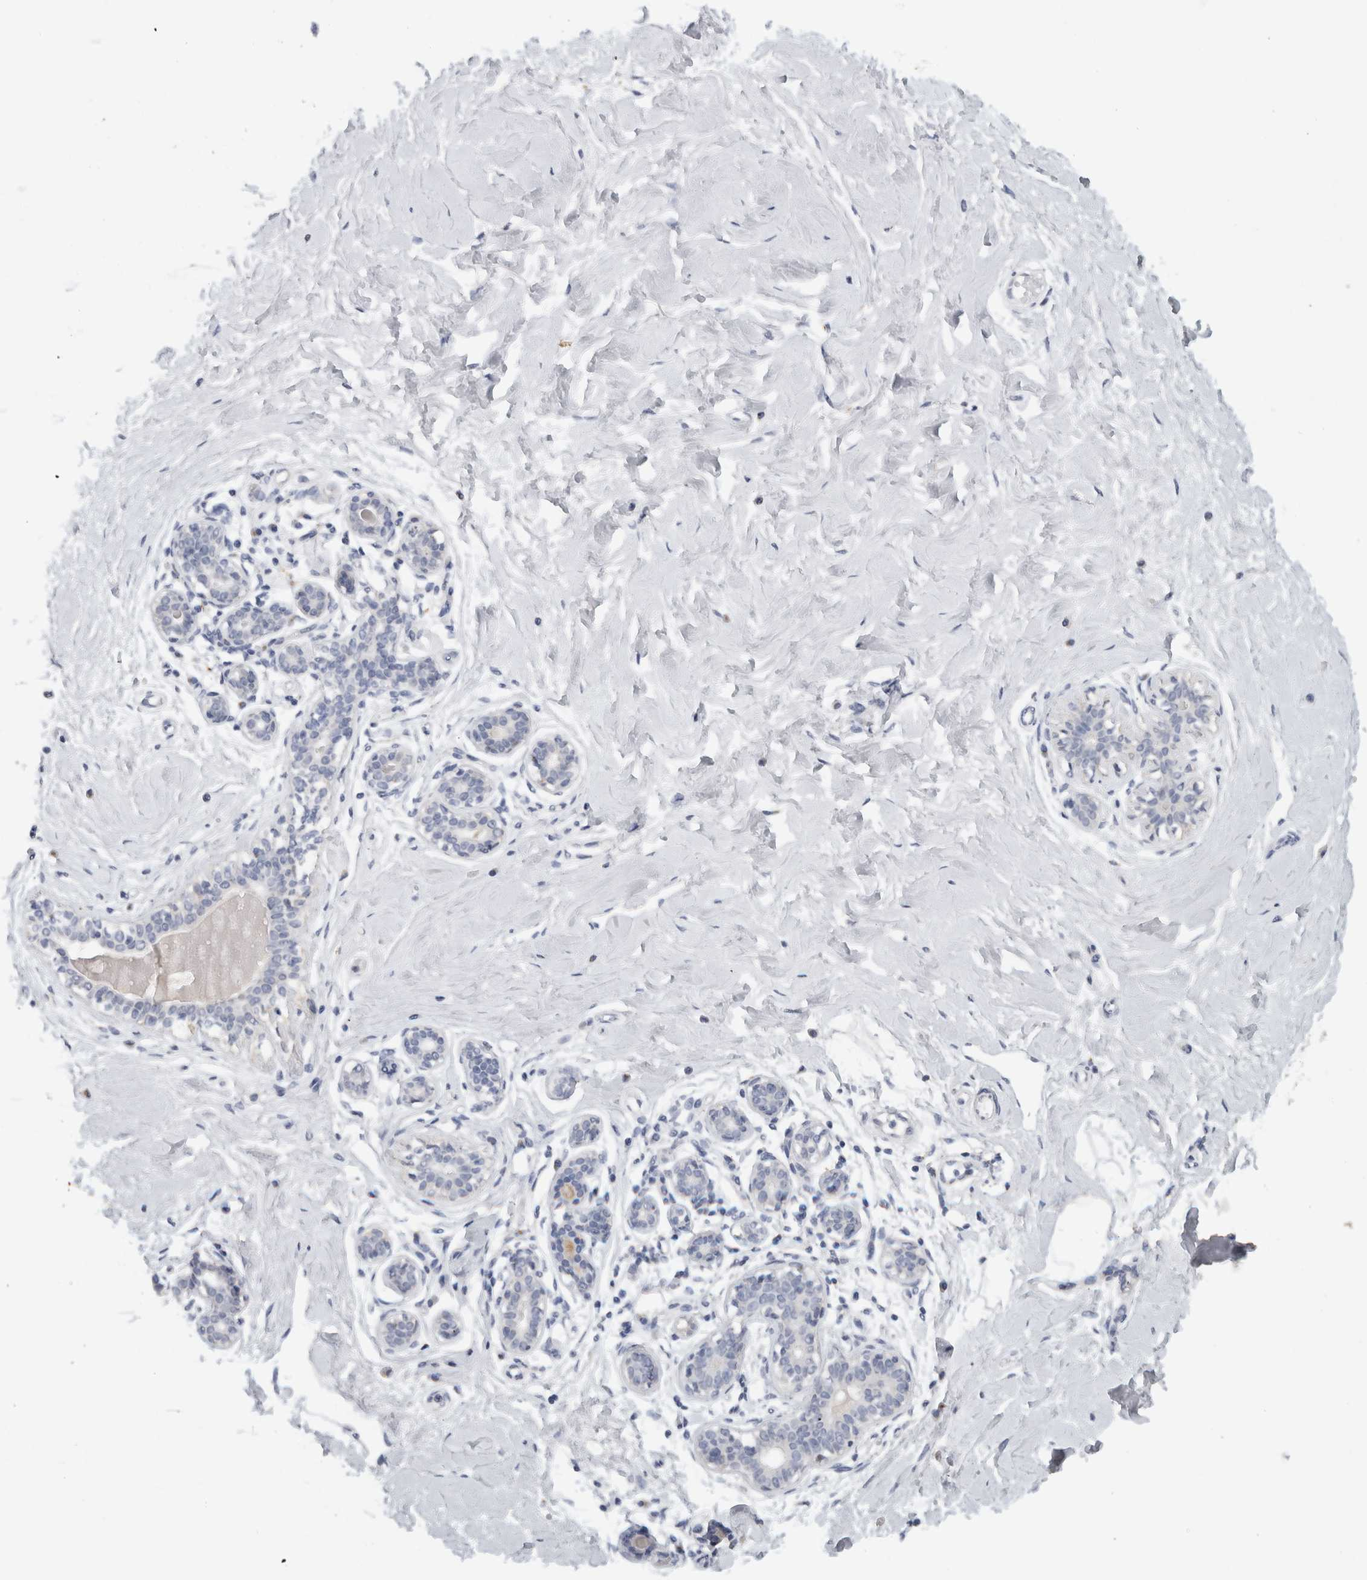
{"staining": {"intensity": "negative", "quantity": "none", "location": "none"}, "tissue": "breast", "cell_type": "Adipocytes", "image_type": "normal", "snomed": [{"axis": "morphology", "description": "Normal tissue, NOS"}, {"axis": "morphology", "description": "Adenoma, NOS"}, {"axis": "topography", "description": "Breast"}], "caption": "Adipocytes show no significant protein expression in benign breast. (Stains: DAB immunohistochemistry with hematoxylin counter stain, Microscopy: brightfield microscopy at high magnification).", "gene": "MGAT1", "patient": {"sex": "female", "age": 23}}